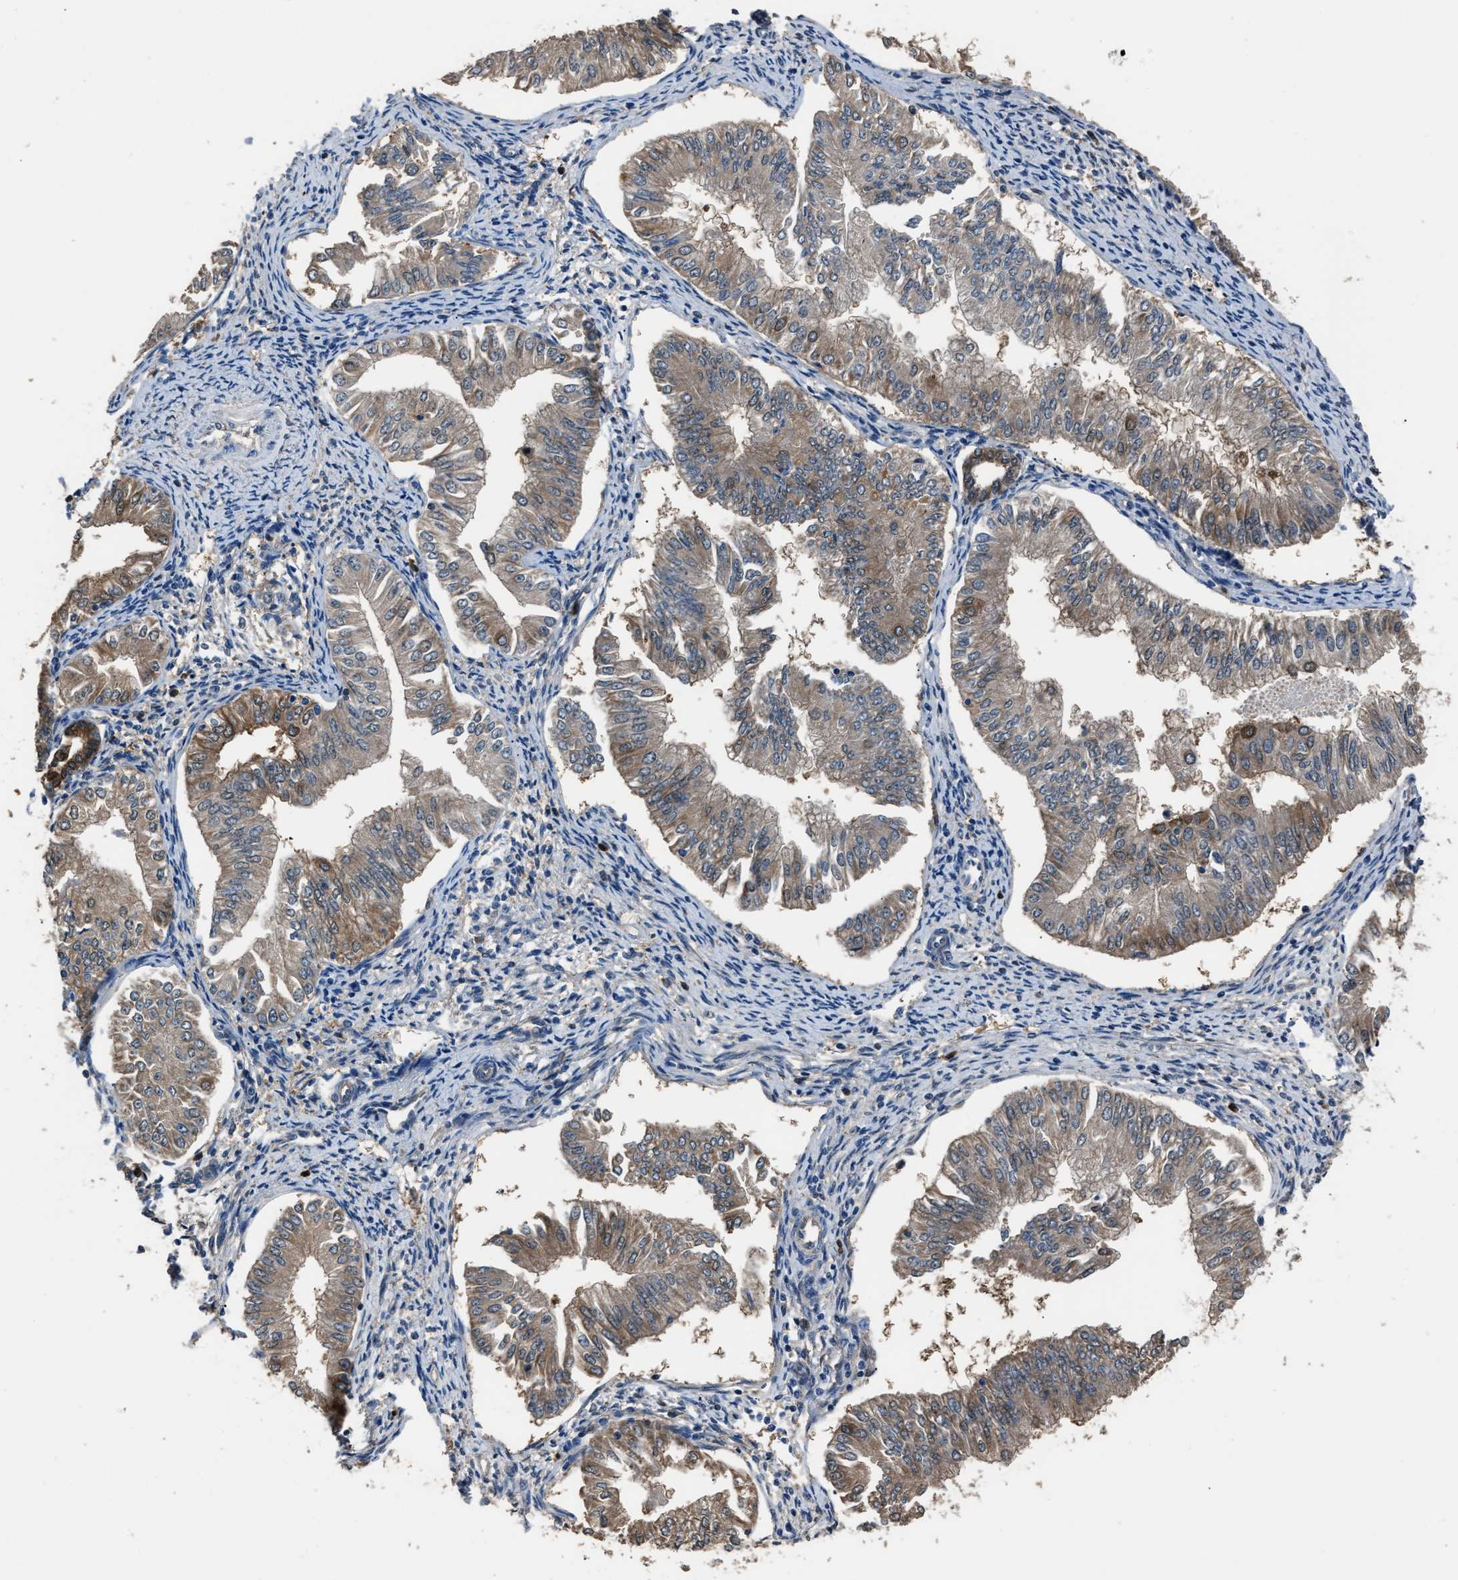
{"staining": {"intensity": "moderate", "quantity": ">75%", "location": "cytoplasmic/membranous"}, "tissue": "endometrial cancer", "cell_type": "Tumor cells", "image_type": "cancer", "snomed": [{"axis": "morphology", "description": "Normal tissue, NOS"}, {"axis": "morphology", "description": "Adenocarcinoma, NOS"}, {"axis": "topography", "description": "Endometrium"}], "caption": "Protein staining displays moderate cytoplasmic/membranous staining in about >75% of tumor cells in endometrial cancer (adenocarcinoma). Nuclei are stained in blue.", "gene": "GSTP1", "patient": {"sex": "female", "age": 53}}